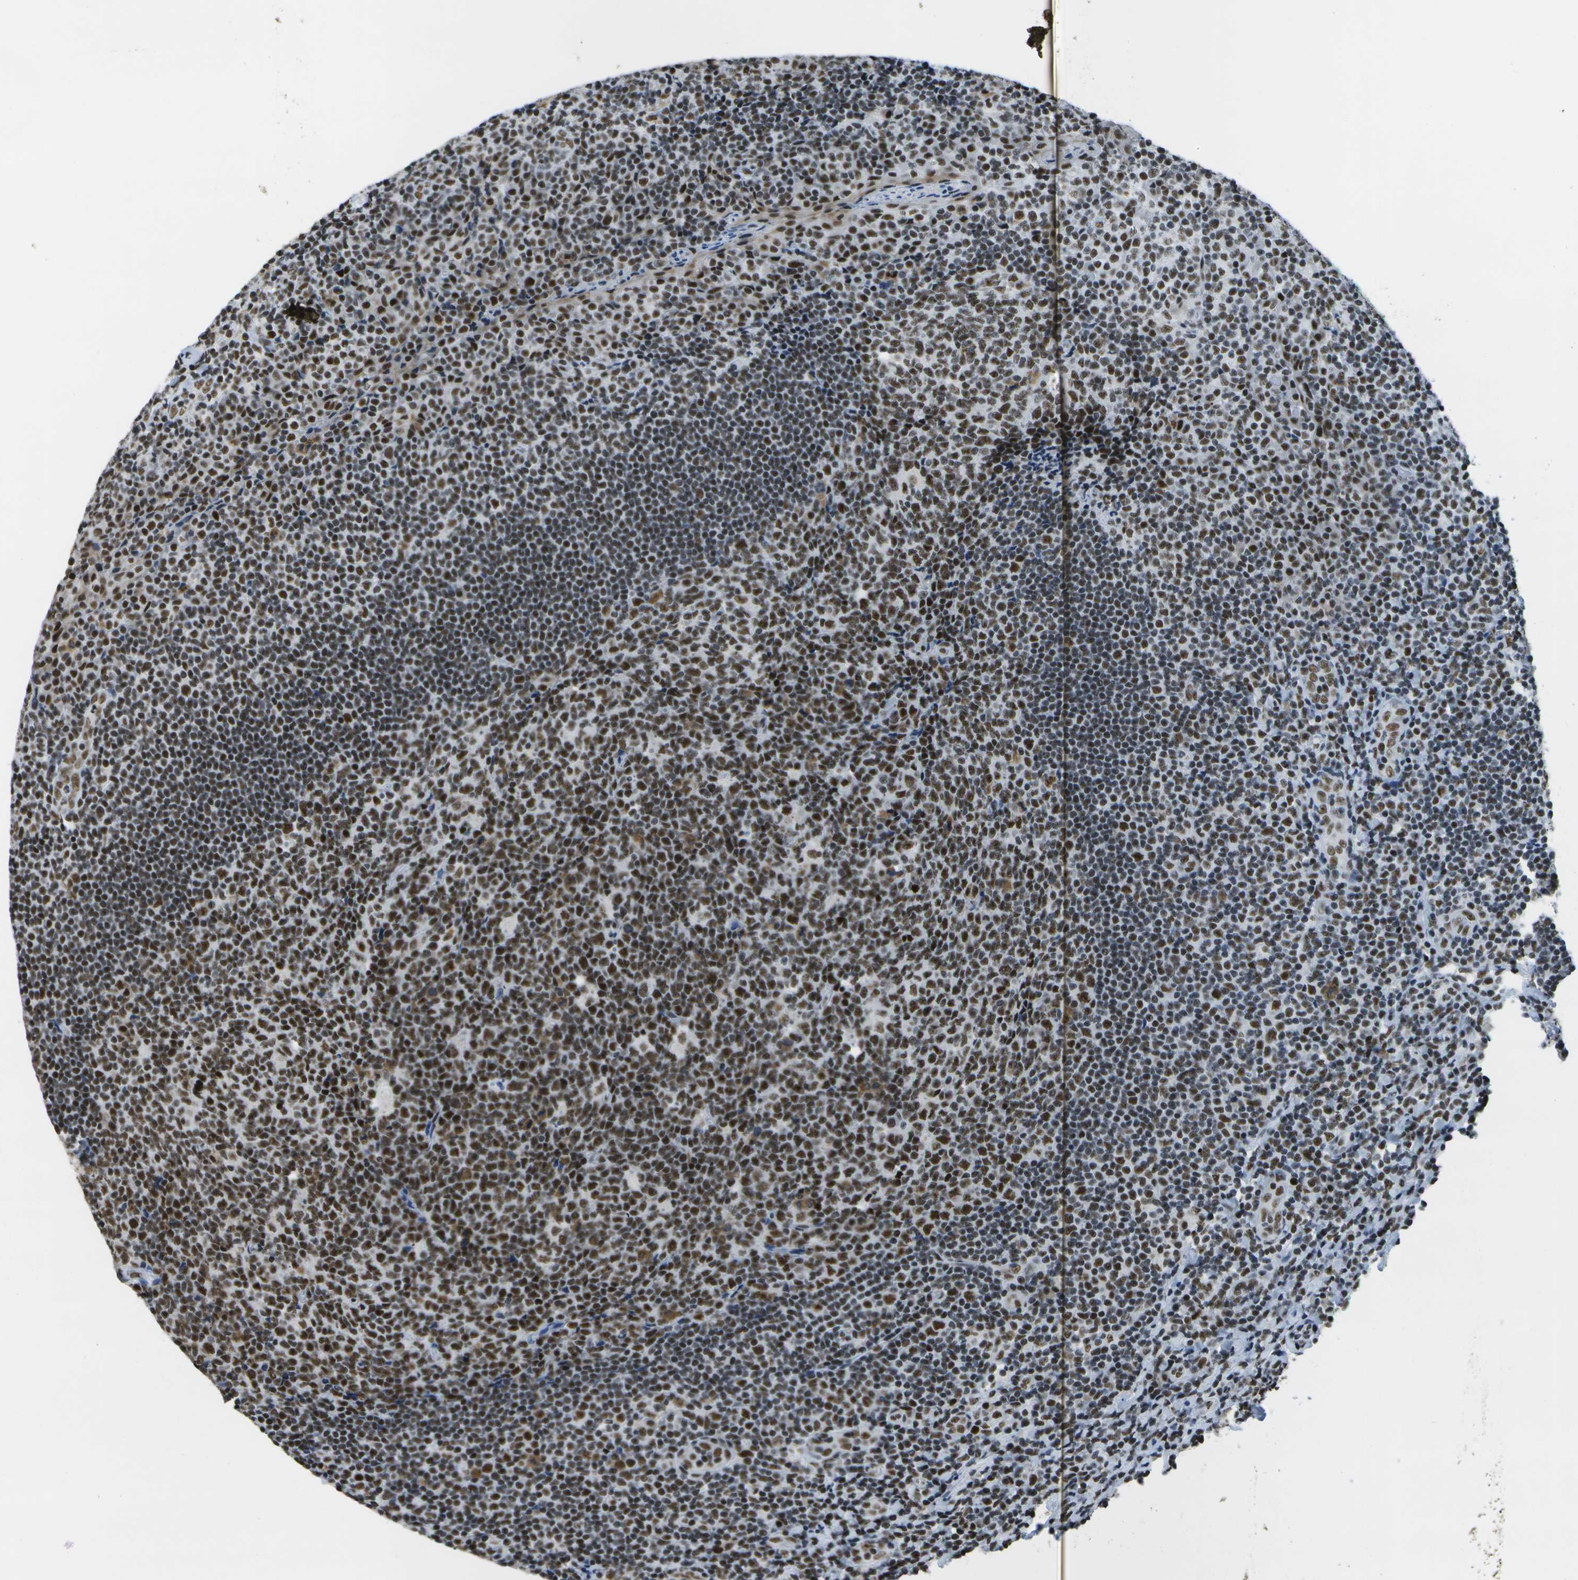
{"staining": {"intensity": "strong", "quantity": ">75%", "location": "nuclear"}, "tissue": "tonsil", "cell_type": "Germinal center cells", "image_type": "normal", "snomed": [{"axis": "morphology", "description": "Normal tissue, NOS"}, {"axis": "topography", "description": "Tonsil"}], "caption": "Germinal center cells exhibit high levels of strong nuclear positivity in about >75% of cells in benign human tonsil. The staining is performed using DAB brown chromogen to label protein expression. The nuclei are counter-stained blue using hematoxylin.", "gene": "NSRP1", "patient": {"sex": "male", "age": 17}}